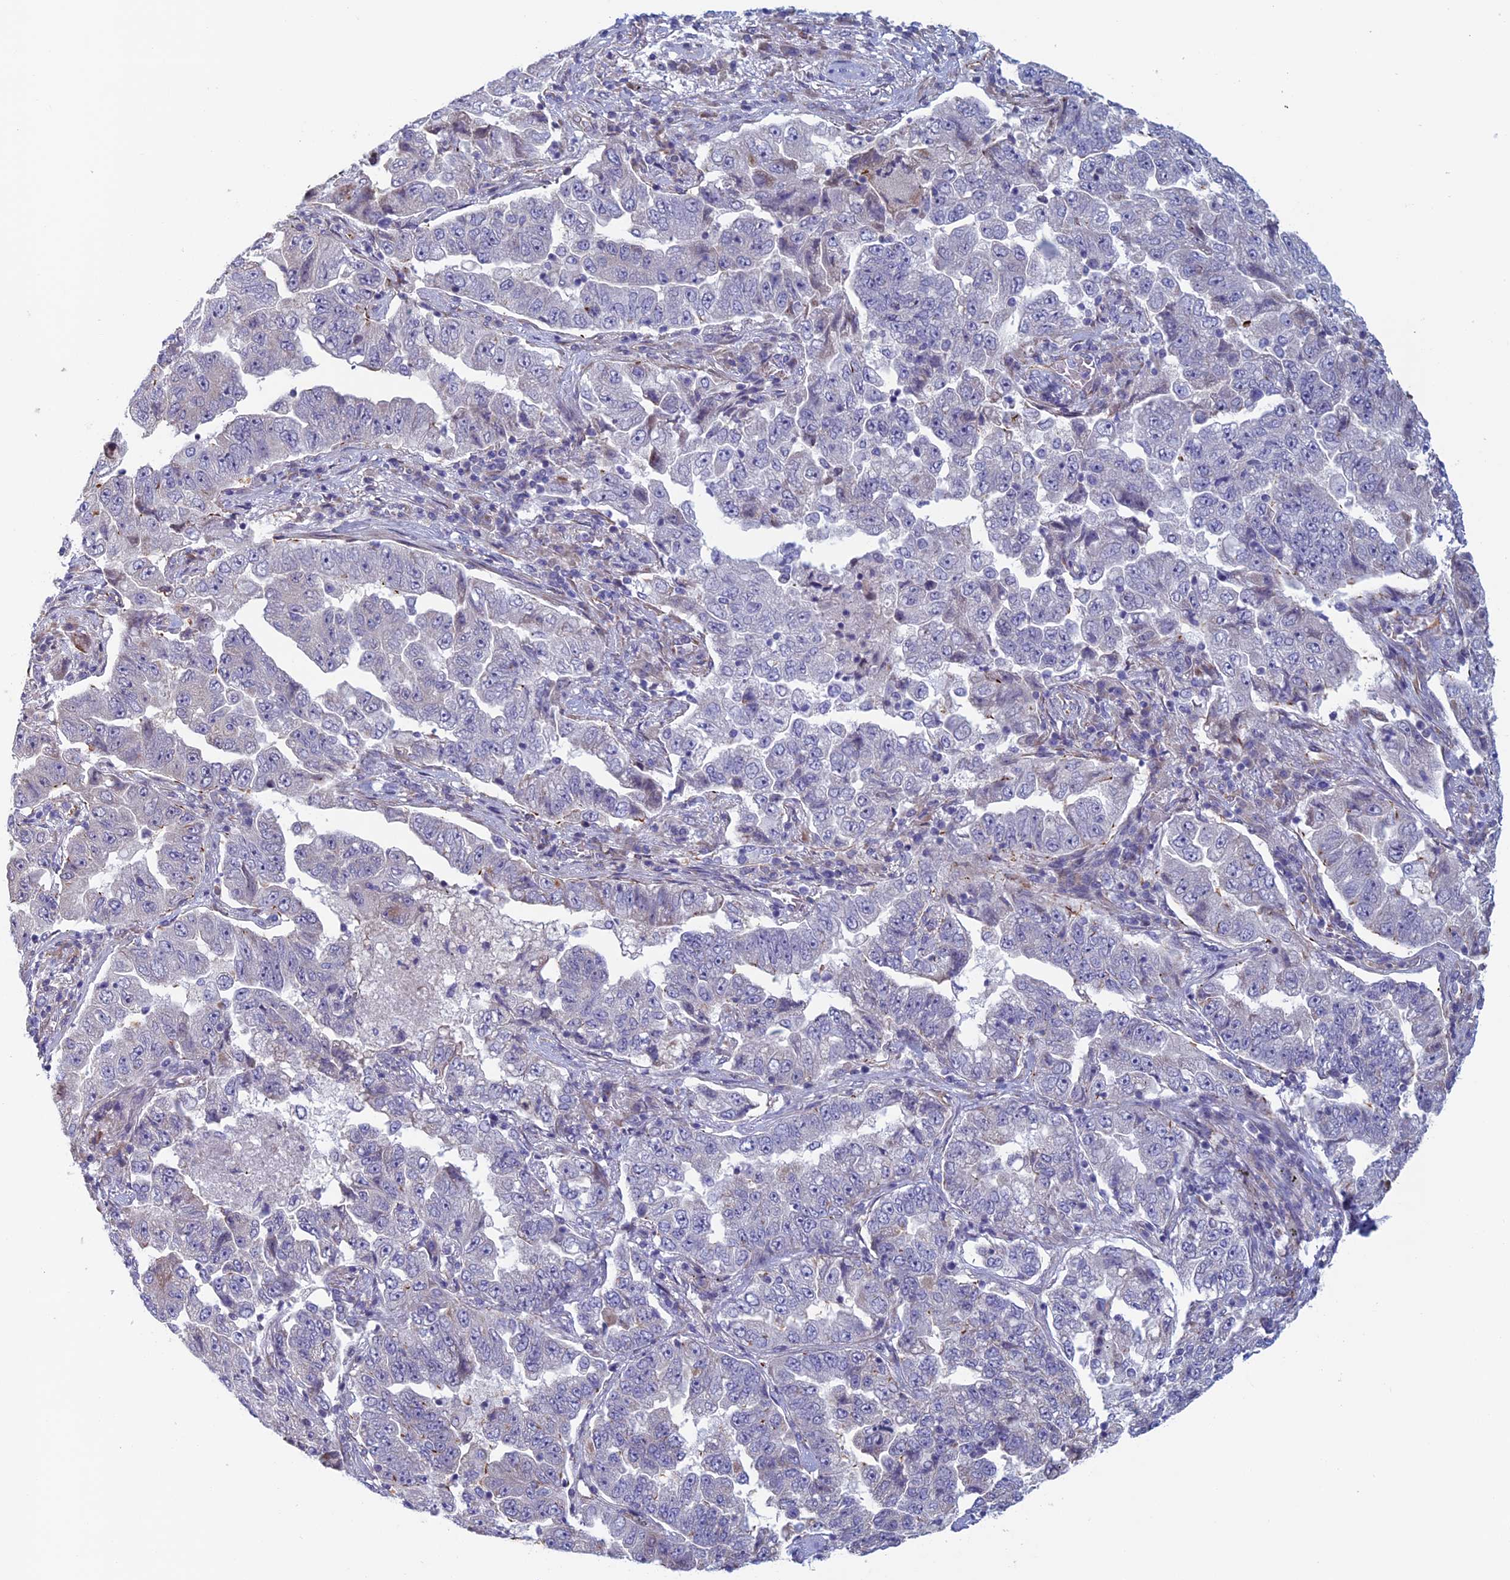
{"staining": {"intensity": "negative", "quantity": "none", "location": "none"}, "tissue": "lung cancer", "cell_type": "Tumor cells", "image_type": "cancer", "snomed": [{"axis": "morphology", "description": "Adenocarcinoma, NOS"}, {"axis": "topography", "description": "Lung"}], "caption": "Protein analysis of lung cancer (adenocarcinoma) displays no significant staining in tumor cells.", "gene": "BCL2L10", "patient": {"sex": "female", "age": 51}}